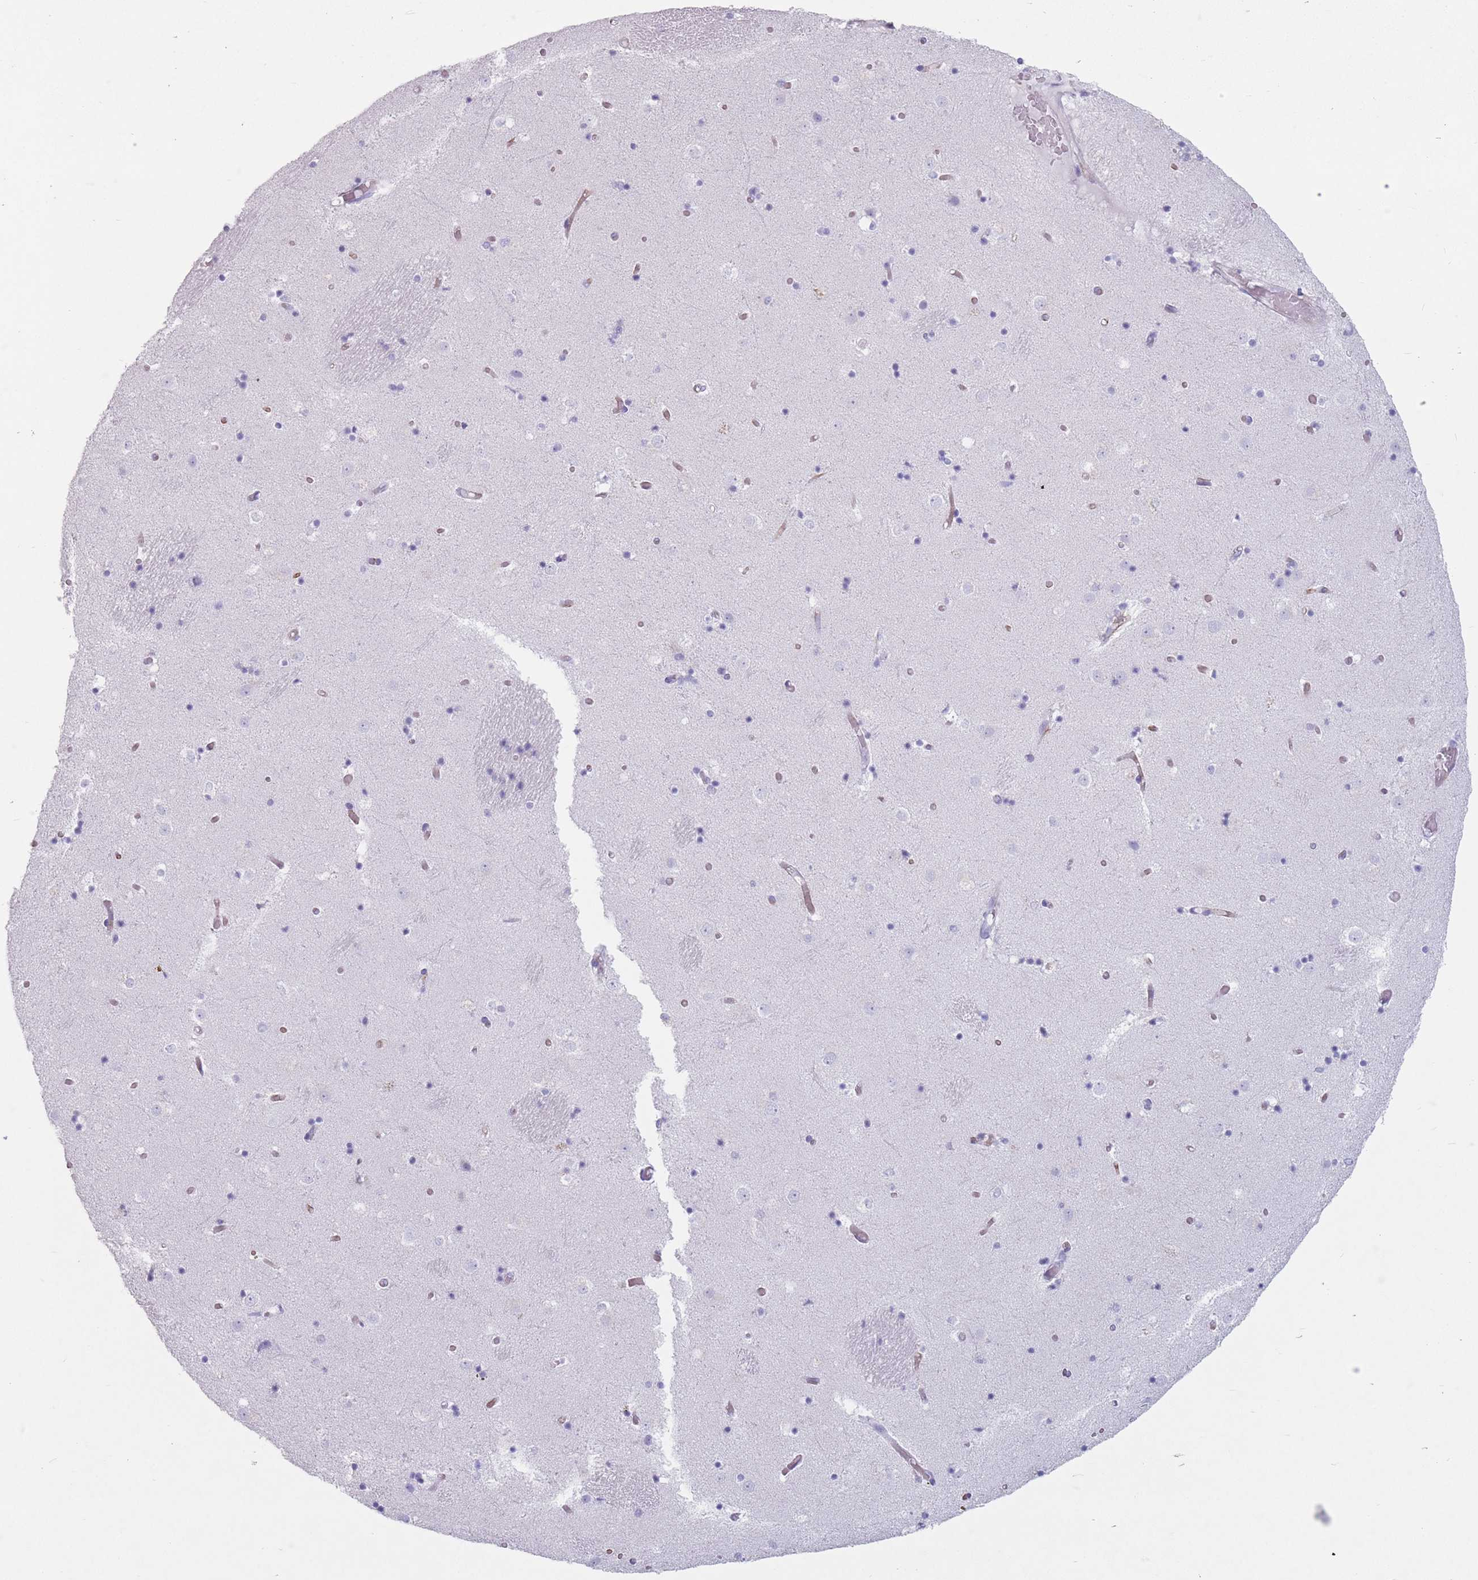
{"staining": {"intensity": "negative", "quantity": "none", "location": "none"}, "tissue": "caudate", "cell_type": "Glial cells", "image_type": "normal", "snomed": [{"axis": "morphology", "description": "Normal tissue, NOS"}, {"axis": "topography", "description": "Lateral ventricle wall"}], "caption": "Protein analysis of normal caudate reveals no significant positivity in glial cells.", "gene": "ST3GAL5", "patient": {"sex": "female", "age": 52}}